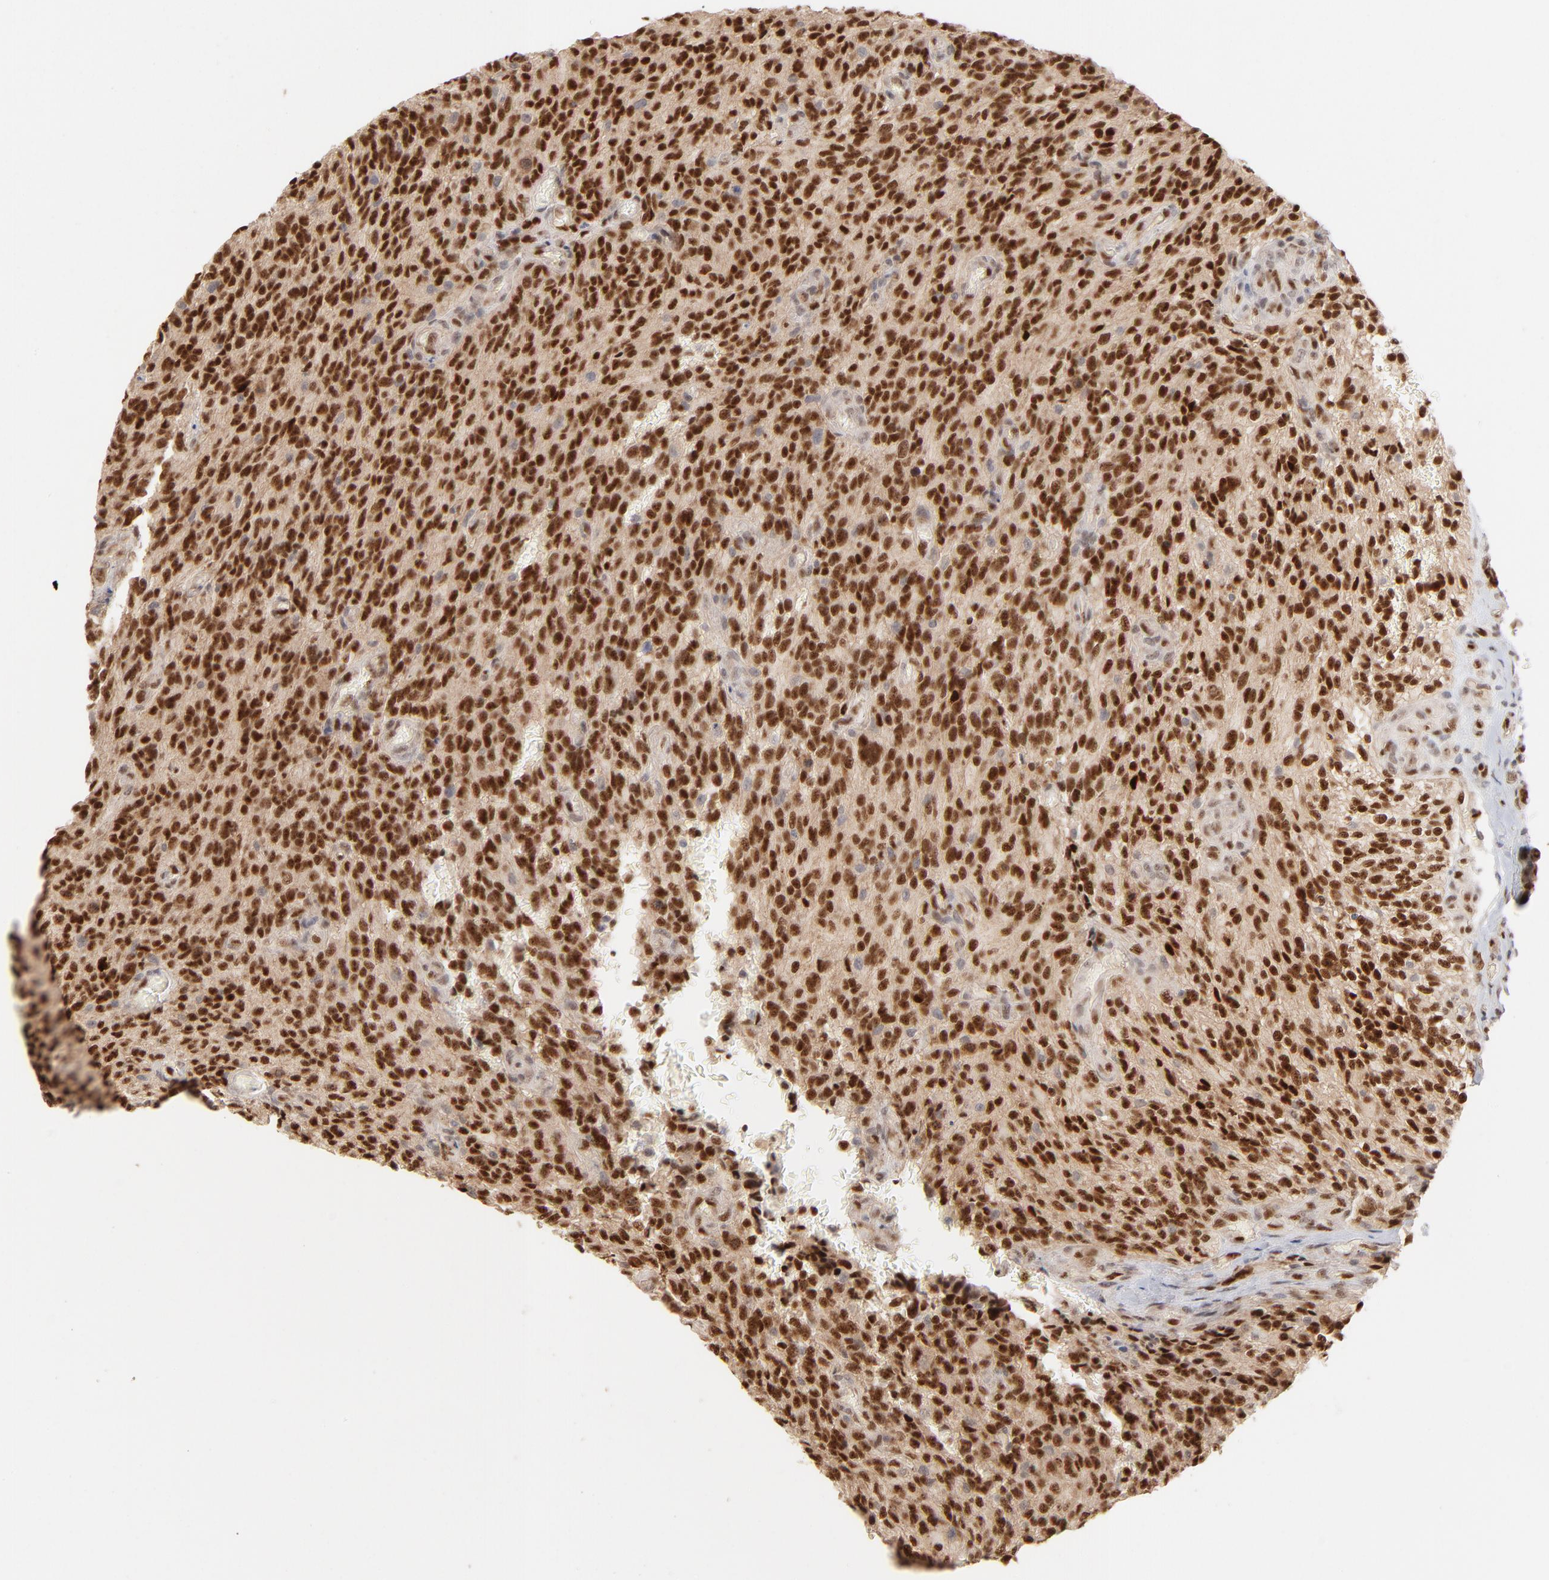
{"staining": {"intensity": "strong", "quantity": ">75%", "location": "nuclear"}, "tissue": "glioma", "cell_type": "Tumor cells", "image_type": "cancer", "snomed": [{"axis": "morphology", "description": "Normal tissue, NOS"}, {"axis": "morphology", "description": "Glioma, malignant, High grade"}, {"axis": "topography", "description": "Cerebral cortex"}], "caption": "Immunohistochemistry (DAB (3,3'-diaminobenzidine)) staining of human glioma displays strong nuclear protein expression in approximately >75% of tumor cells.", "gene": "NFIB", "patient": {"sex": "male", "age": 56}}